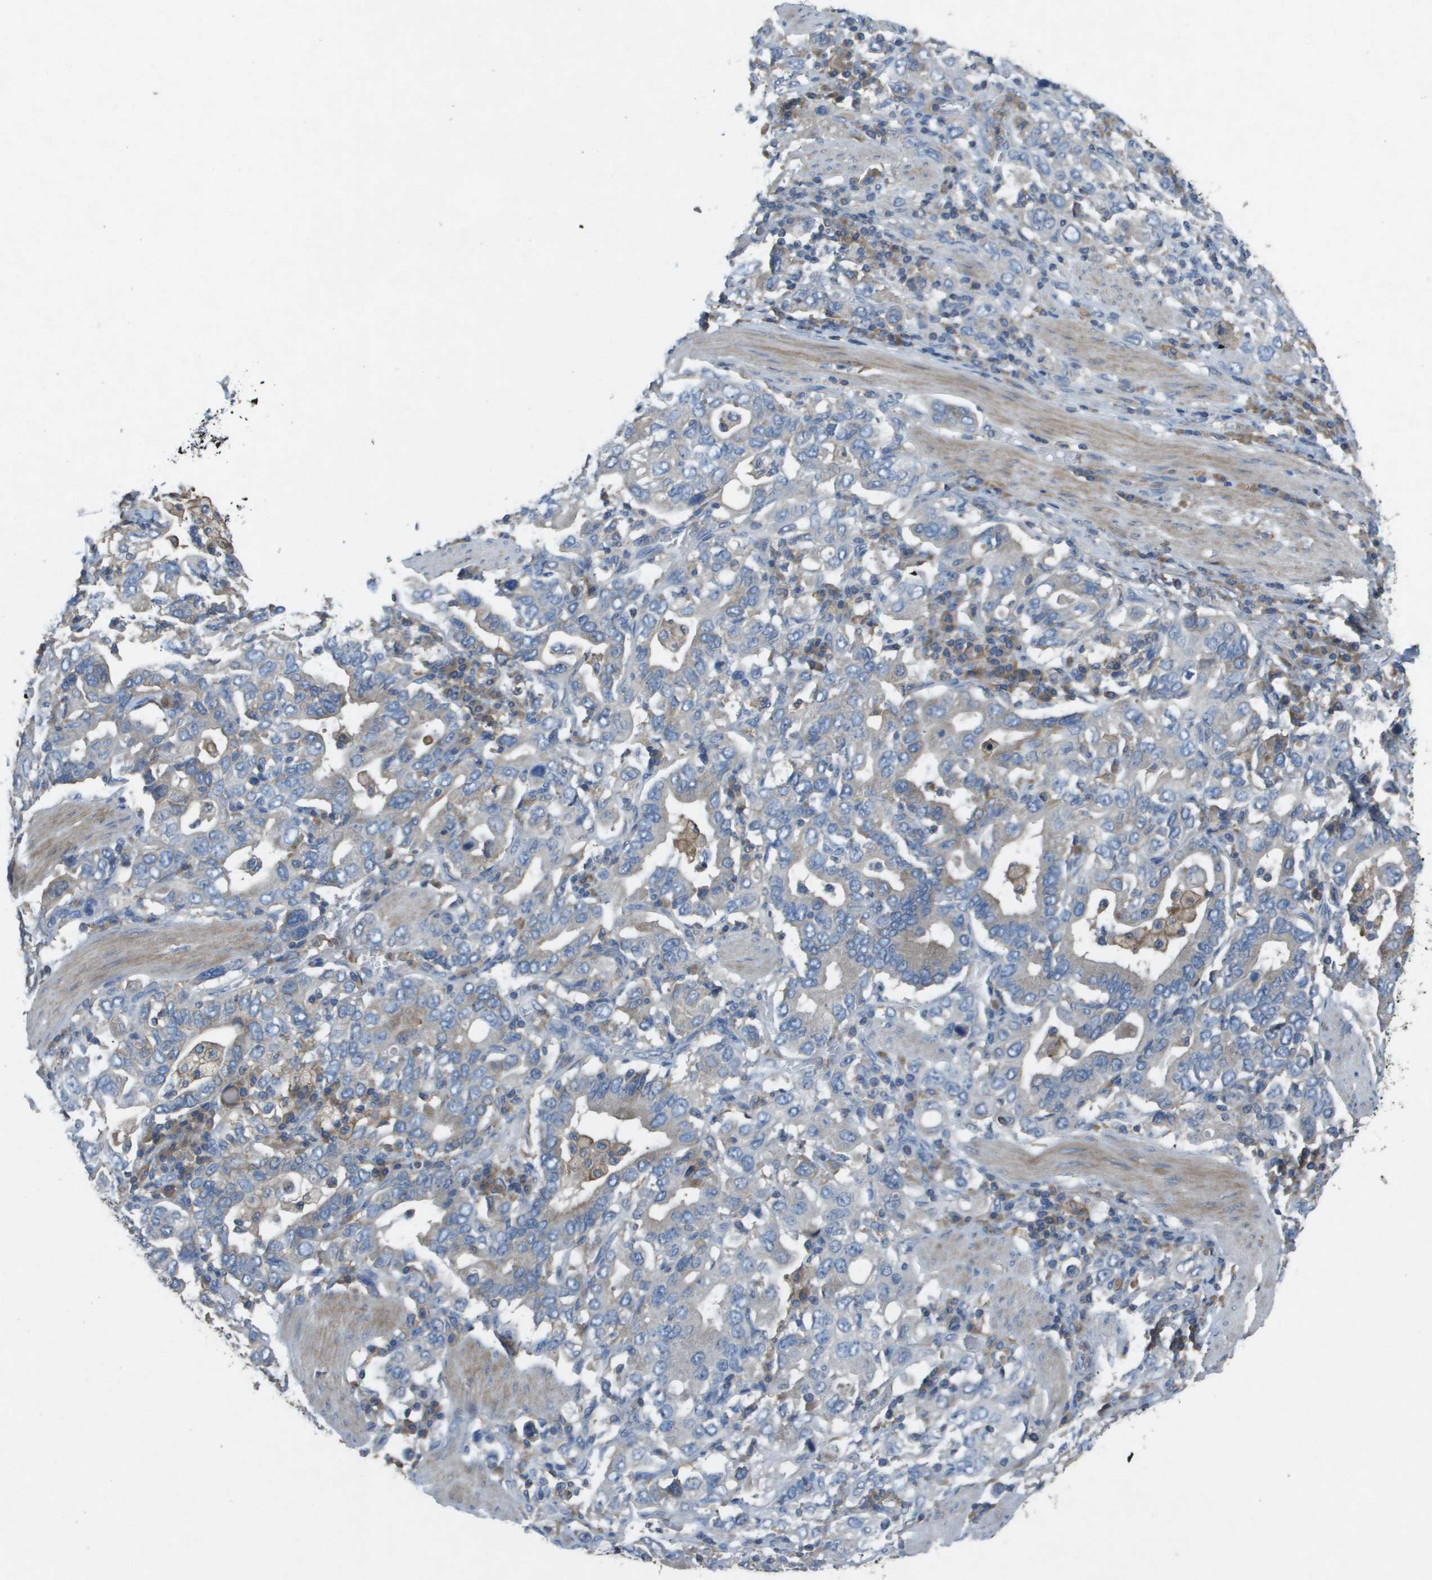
{"staining": {"intensity": "negative", "quantity": "none", "location": "none"}, "tissue": "stomach cancer", "cell_type": "Tumor cells", "image_type": "cancer", "snomed": [{"axis": "morphology", "description": "Adenocarcinoma, NOS"}, {"axis": "topography", "description": "Stomach, upper"}], "caption": "Photomicrograph shows no significant protein positivity in tumor cells of adenocarcinoma (stomach).", "gene": "CLCA4", "patient": {"sex": "male", "age": 62}}